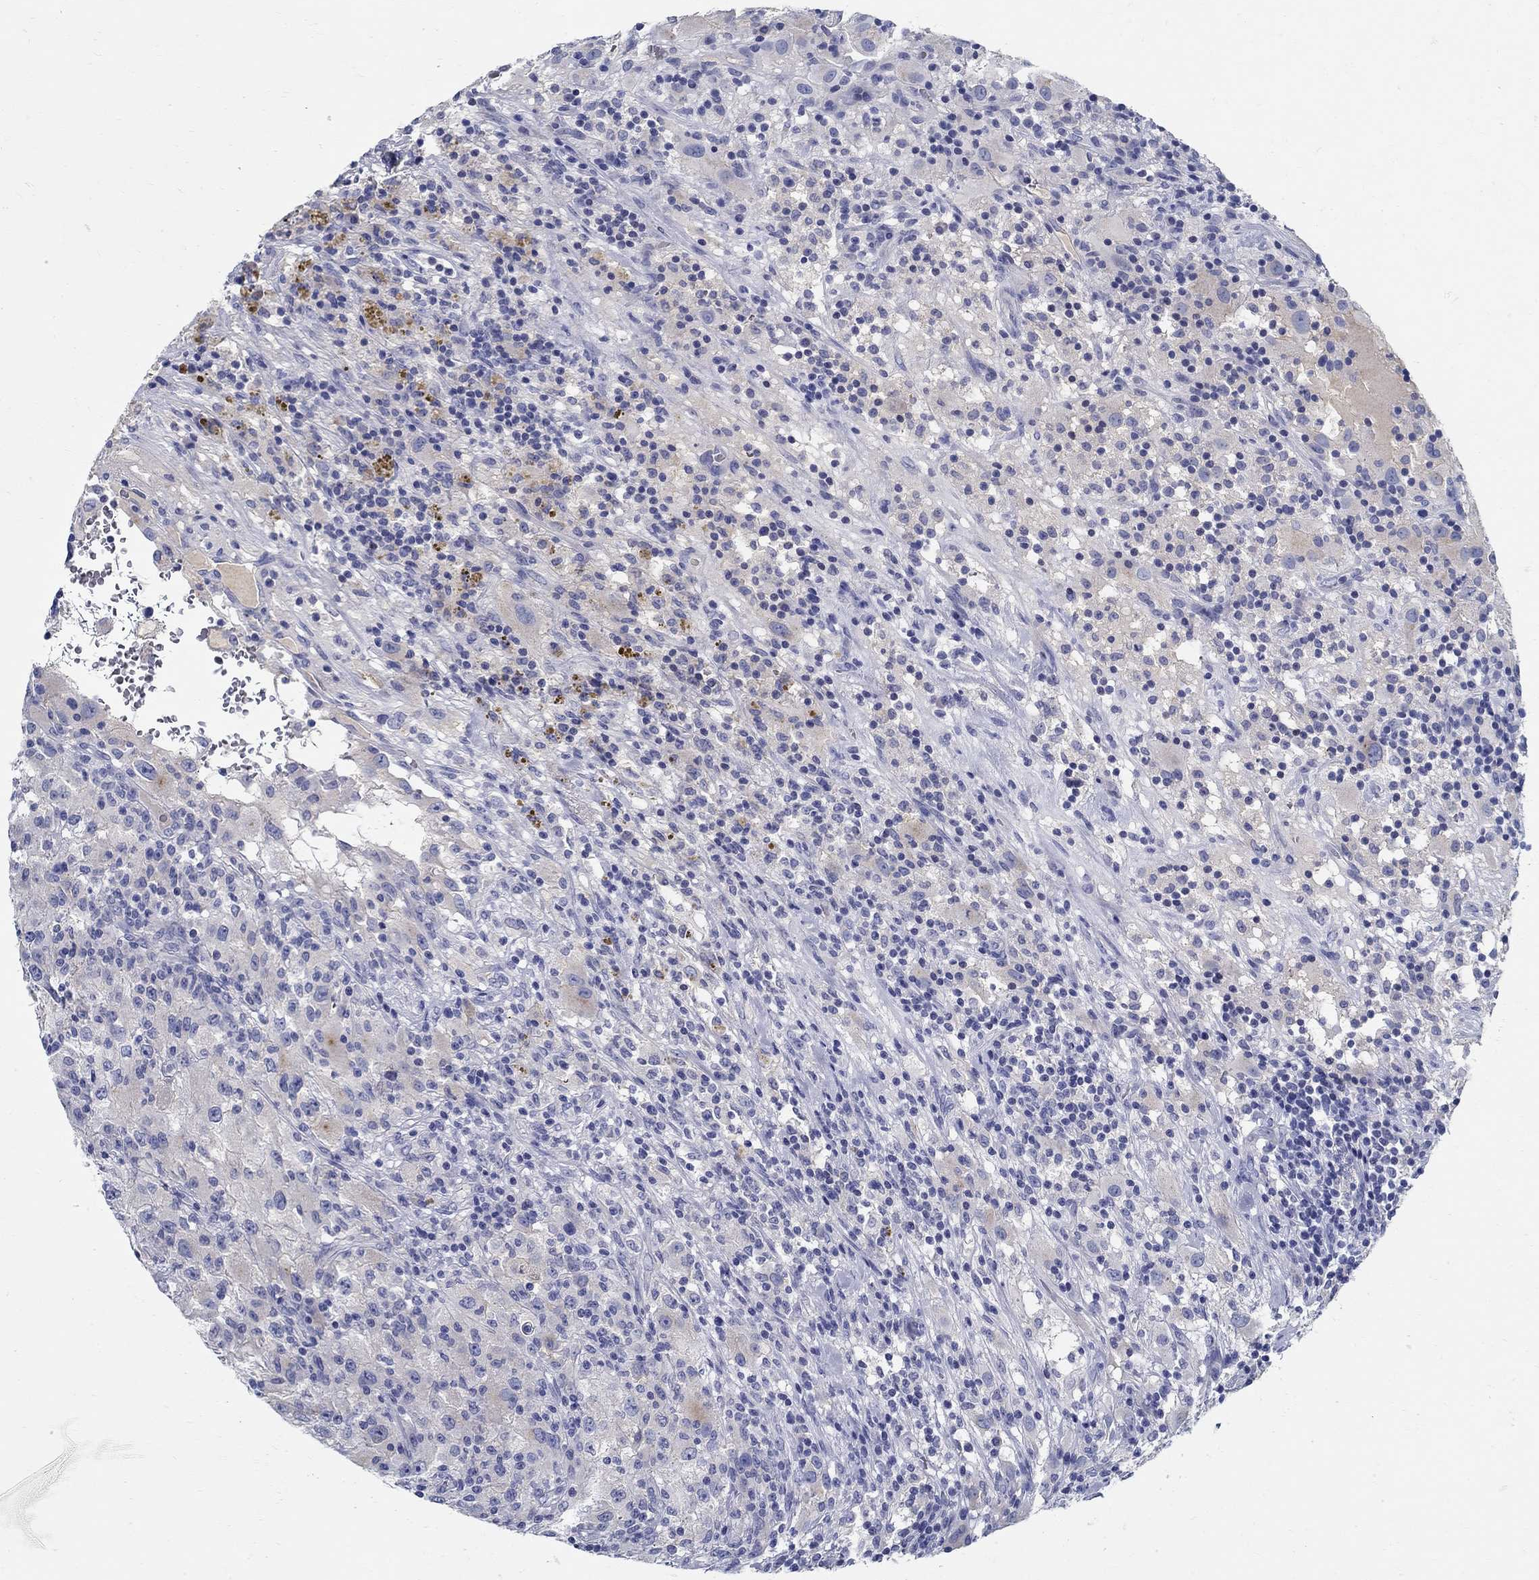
{"staining": {"intensity": "negative", "quantity": "none", "location": "none"}, "tissue": "renal cancer", "cell_type": "Tumor cells", "image_type": "cancer", "snomed": [{"axis": "morphology", "description": "Adenocarcinoma, NOS"}, {"axis": "topography", "description": "Kidney"}], "caption": "Human adenocarcinoma (renal) stained for a protein using immunohistochemistry (IHC) displays no positivity in tumor cells.", "gene": "CRYGD", "patient": {"sex": "female", "age": 67}}